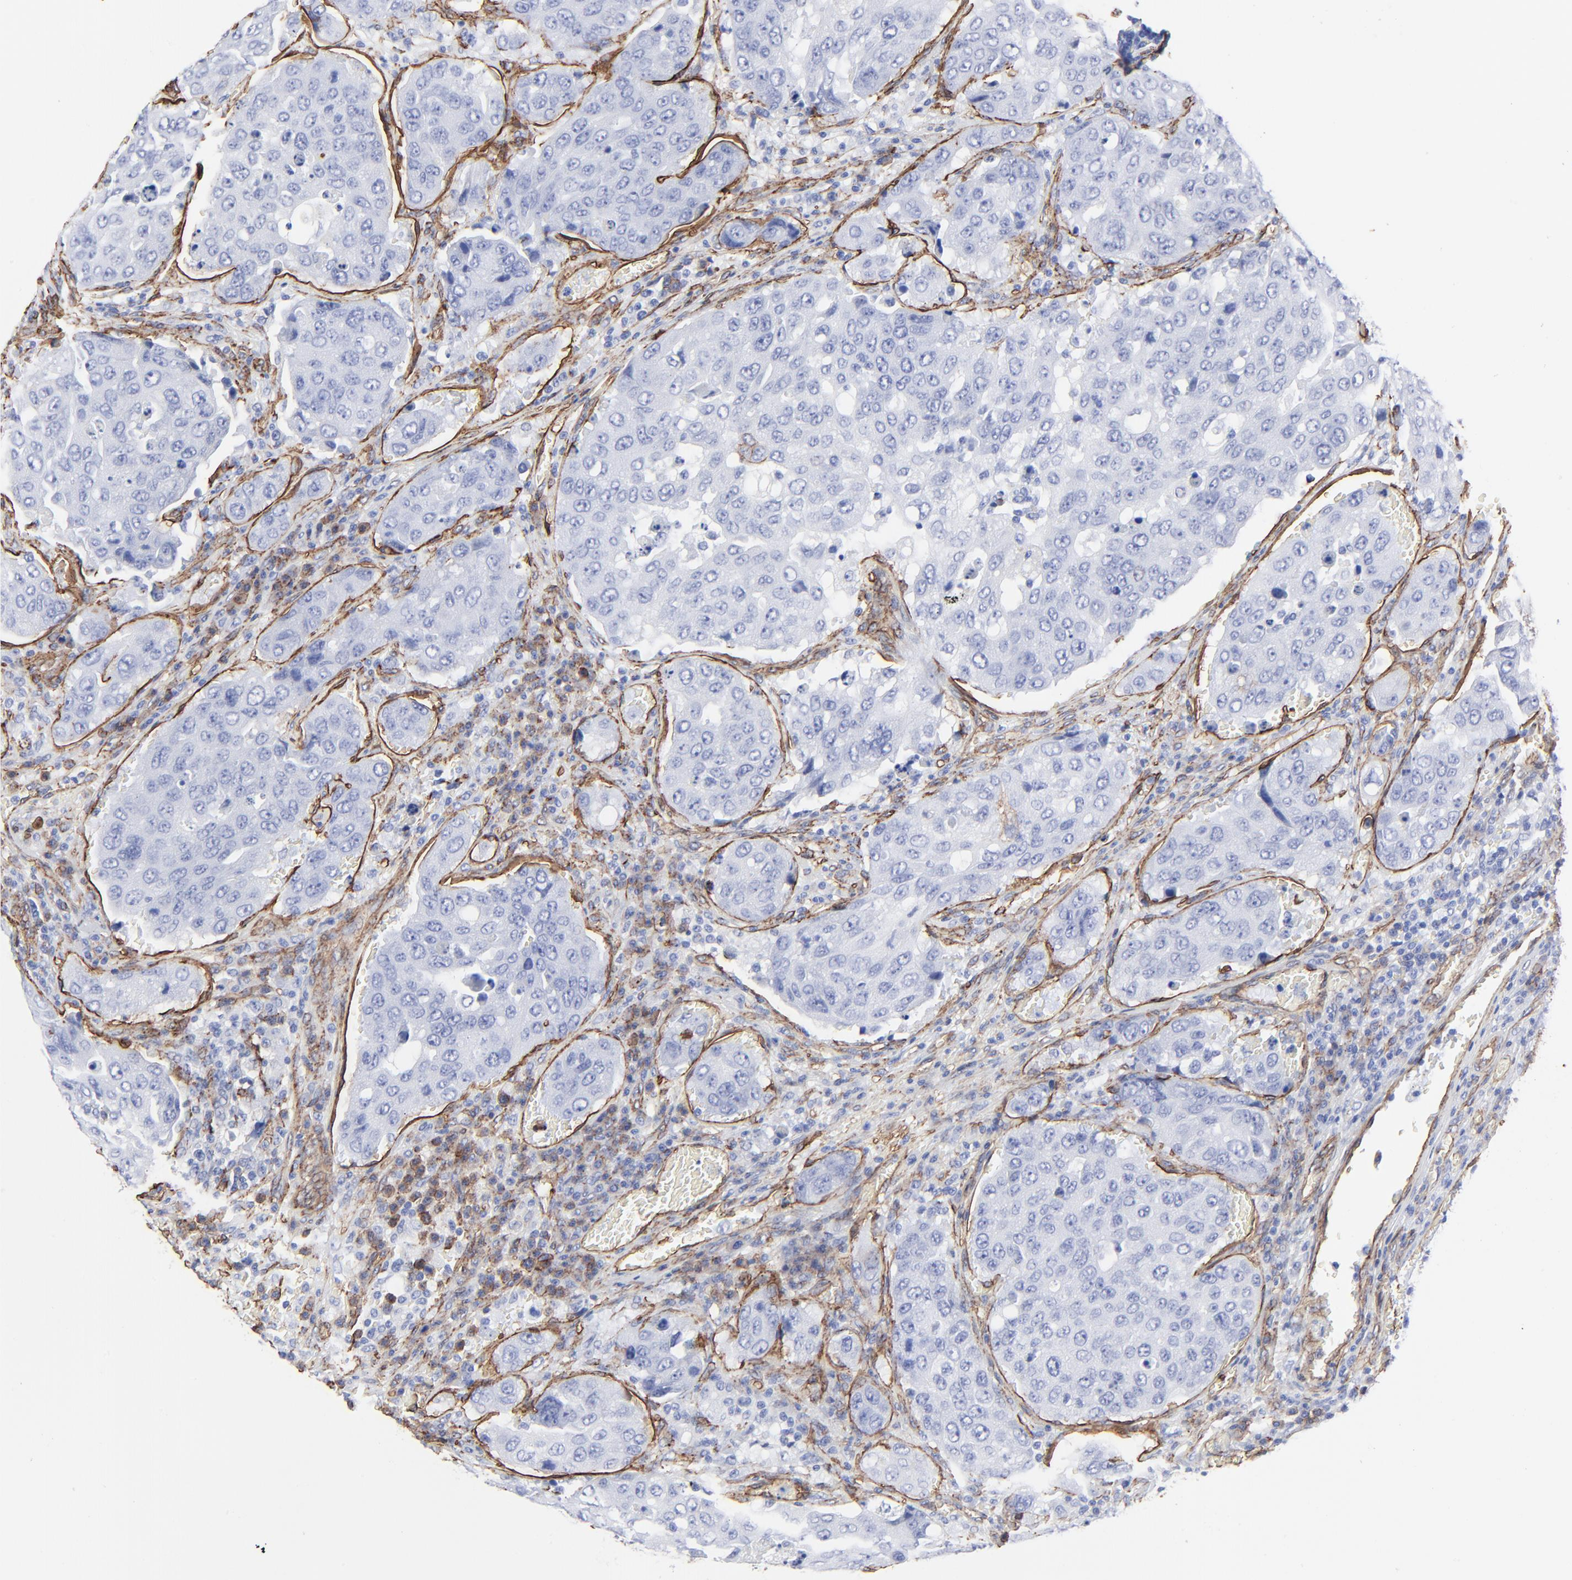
{"staining": {"intensity": "negative", "quantity": "none", "location": "none"}, "tissue": "urothelial cancer", "cell_type": "Tumor cells", "image_type": "cancer", "snomed": [{"axis": "morphology", "description": "Urothelial carcinoma, High grade"}, {"axis": "topography", "description": "Lymph node"}, {"axis": "topography", "description": "Urinary bladder"}], "caption": "DAB immunohistochemical staining of urothelial cancer reveals no significant staining in tumor cells.", "gene": "CAV1", "patient": {"sex": "male", "age": 51}}